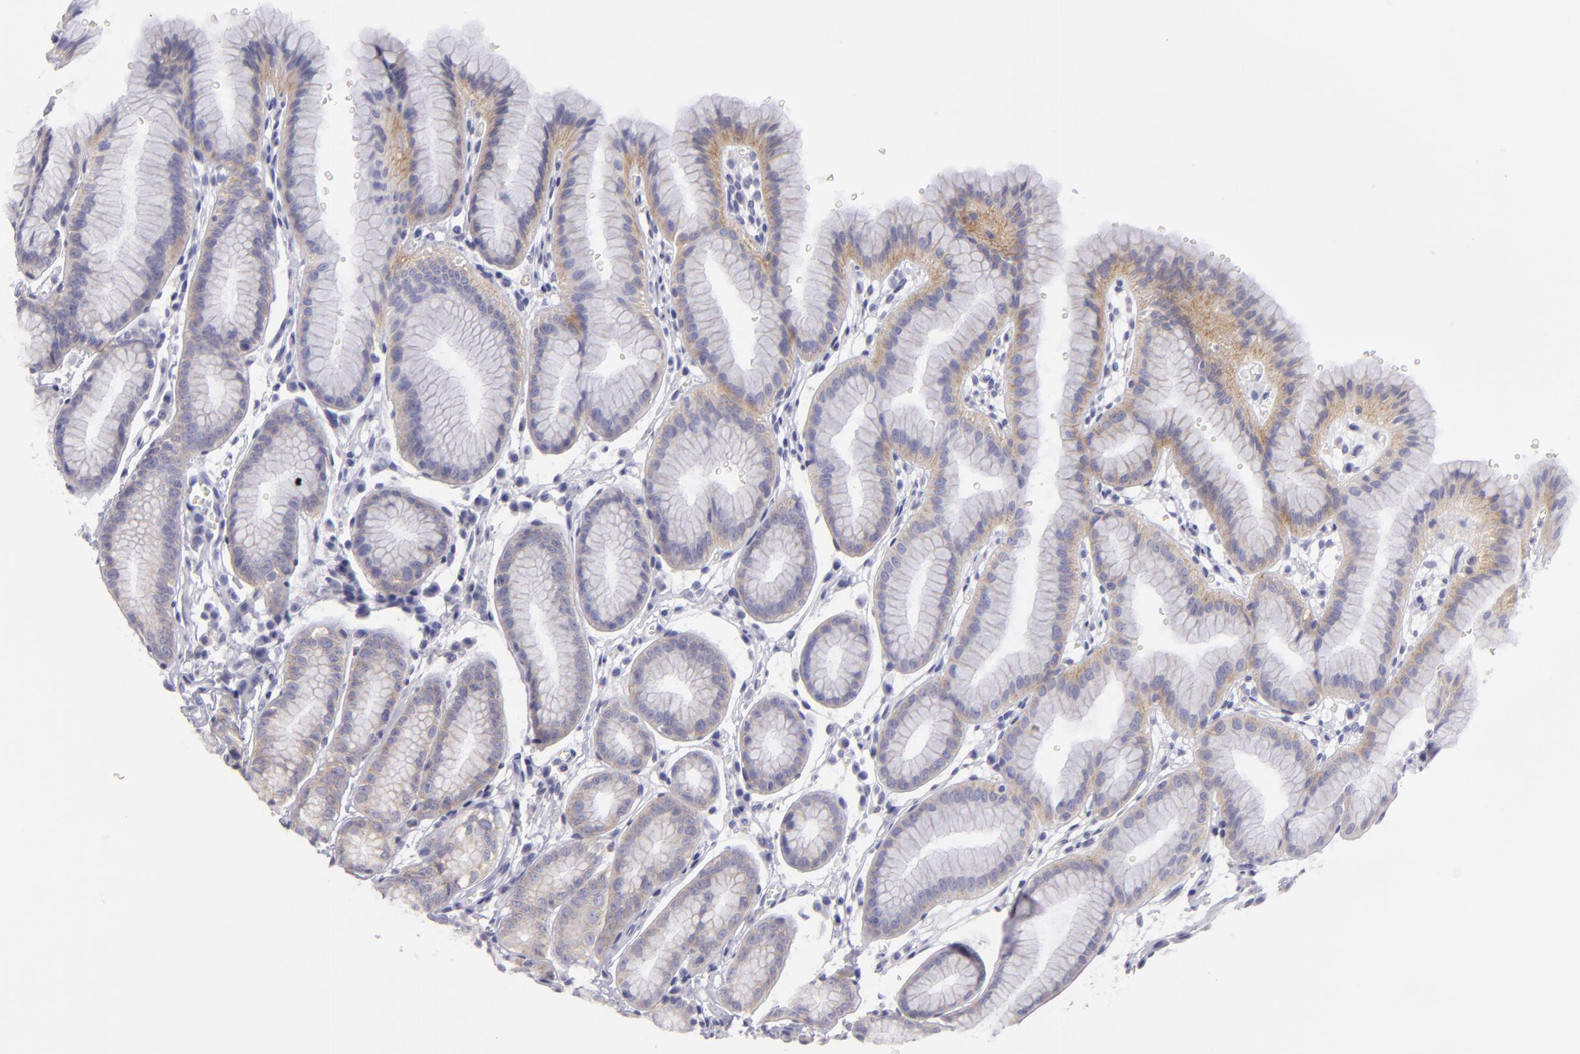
{"staining": {"intensity": "weak", "quantity": ">75%", "location": "cytoplasmic/membranous"}, "tissue": "stomach", "cell_type": "Glandular cells", "image_type": "normal", "snomed": [{"axis": "morphology", "description": "Normal tissue, NOS"}, {"axis": "topography", "description": "Stomach"}], "caption": "Immunohistochemistry (IHC) (DAB) staining of unremarkable human stomach displays weak cytoplasmic/membranous protein staining in about >75% of glandular cells.", "gene": "DLG4", "patient": {"sex": "male", "age": 42}}